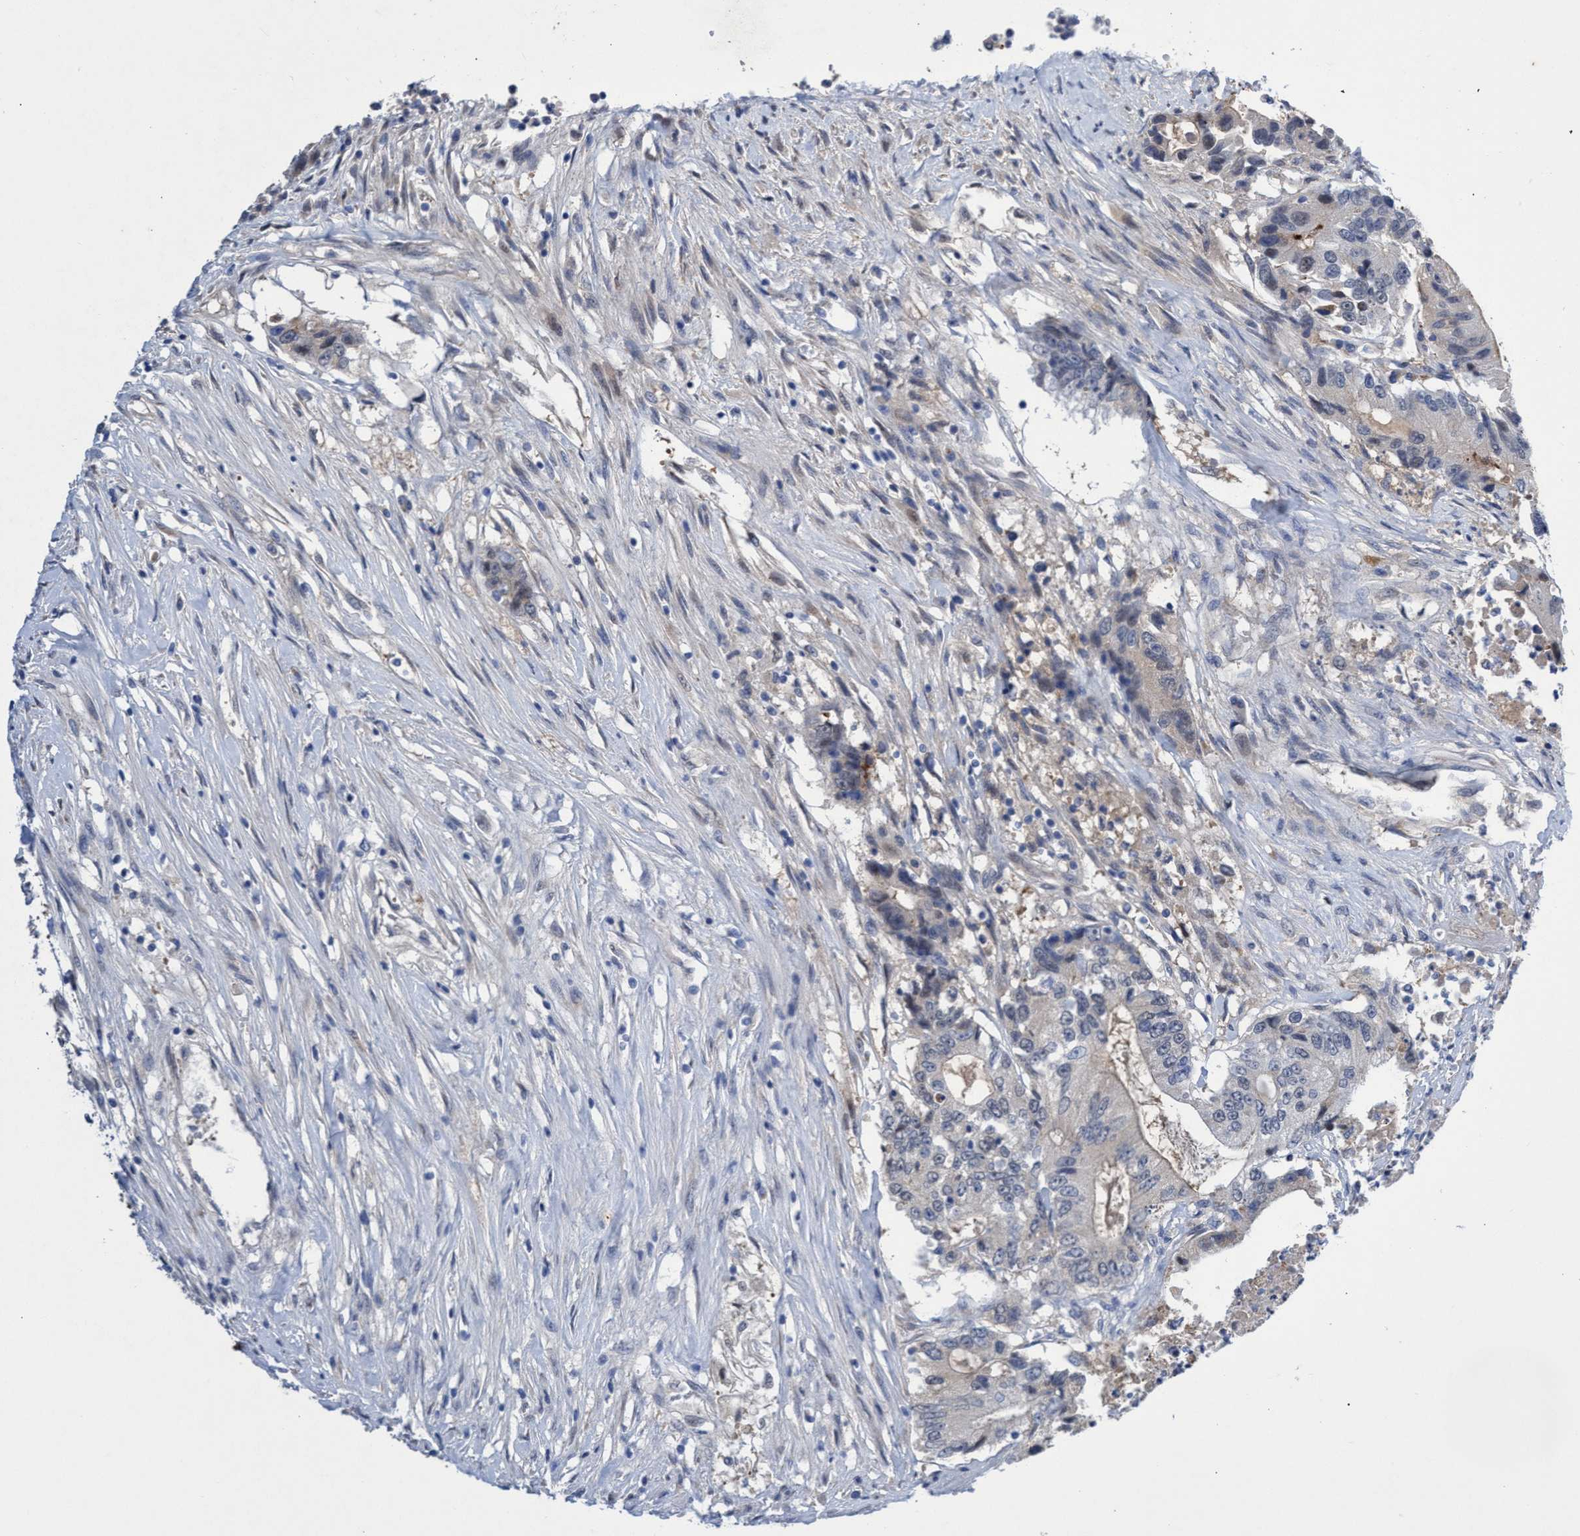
{"staining": {"intensity": "negative", "quantity": "none", "location": "none"}, "tissue": "colorectal cancer", "cell_type": "Tumor cells", "image_type": "cancer", "snomed": [{"axis": "morphology", "description": "Adenocarcinoma, NOS"}, {"axis": "topography", "description": "Colon"}], "caption": "DAB immunohistochemical staining of adenocarcinoma (colorectal) shows no significant staining in tumor cells.", "gene": "SVEP1", "patient": {"sex": "female", "age": 77}}